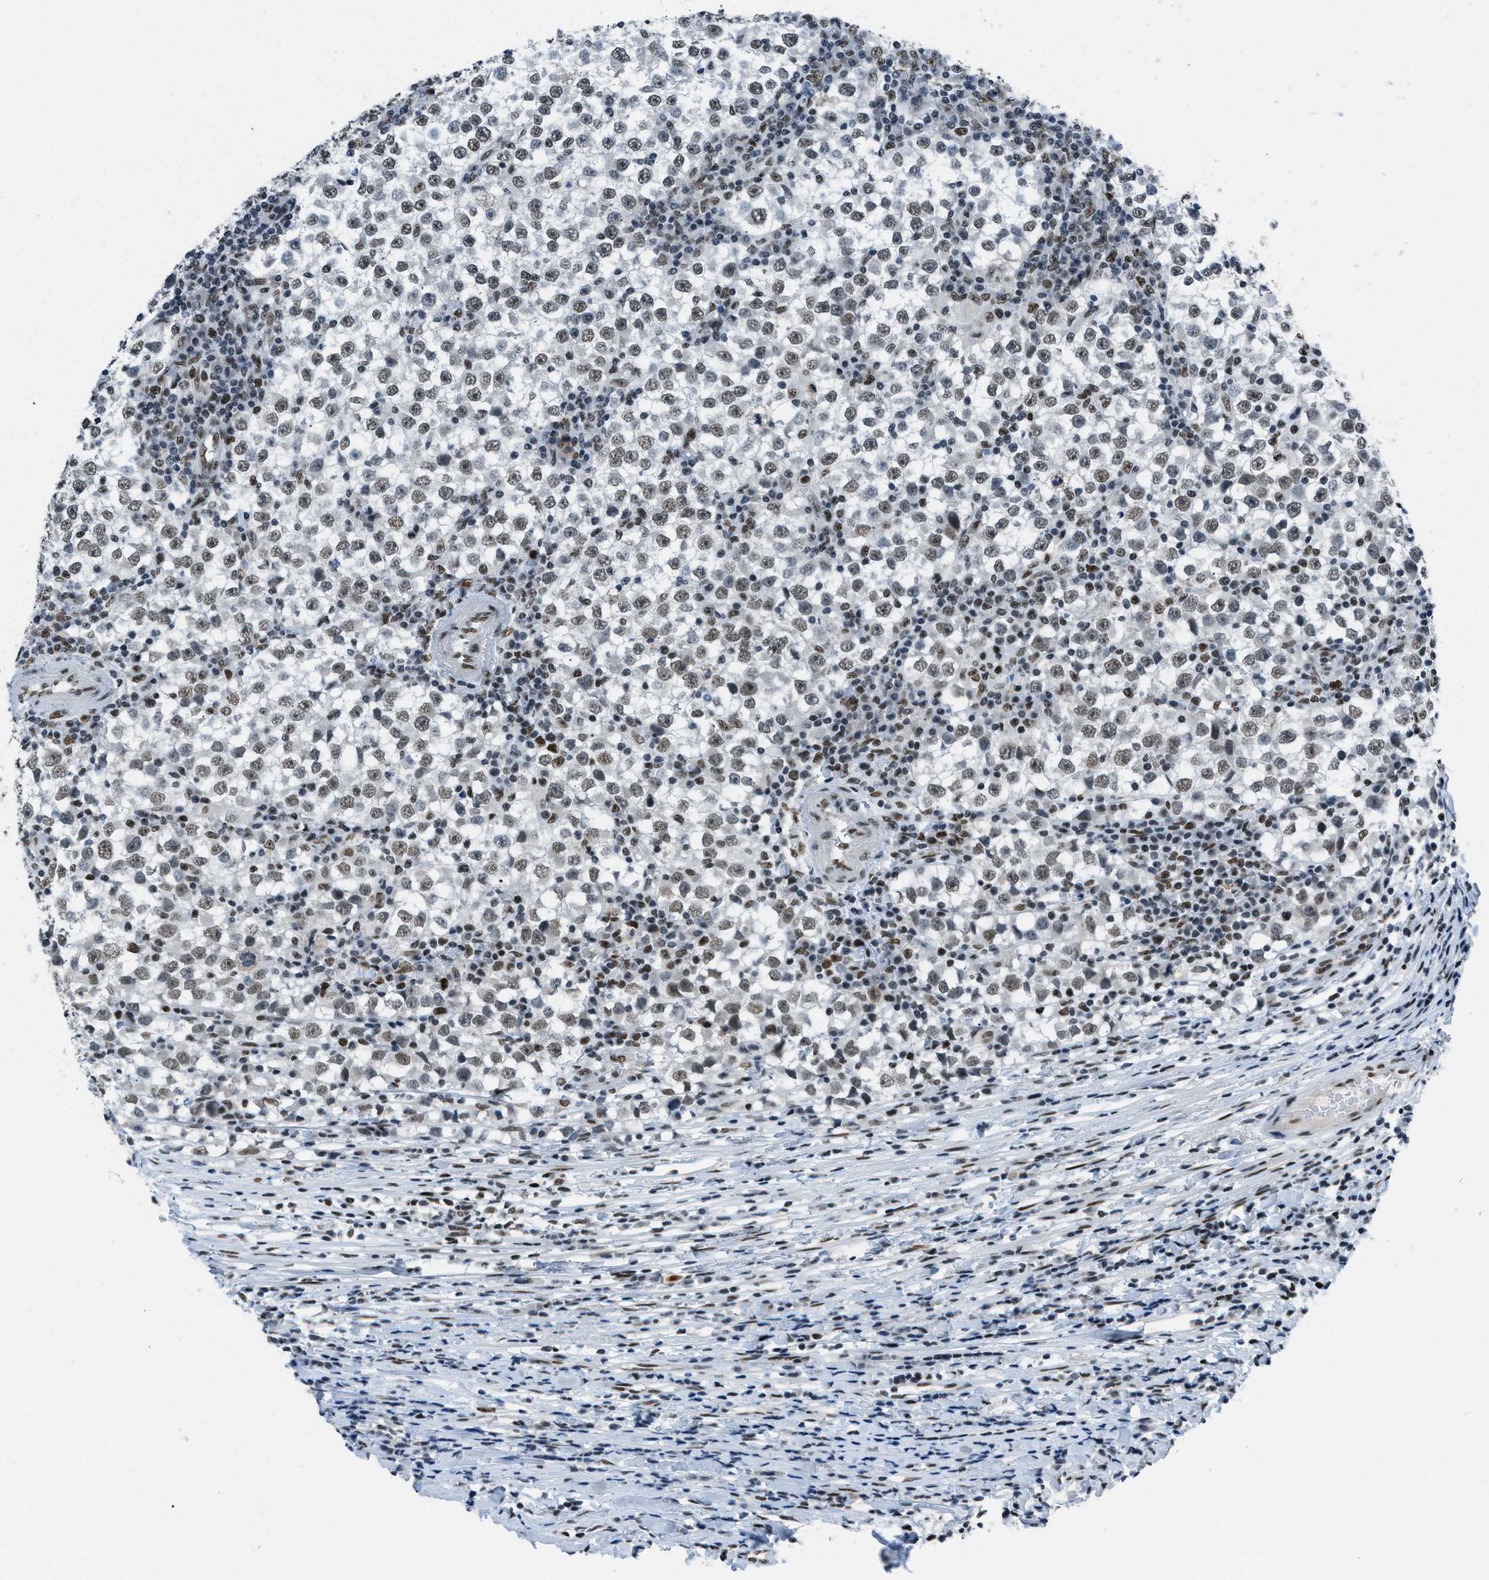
{"staining": {"intensity": "weak", "quantity": ">75%", "location": "nuclear"}, "tissue": "testis cancer", "cell_type": "Tumor cells", "image_type": "cancer", "snomed": [{"axis": "morphology", "description": "Seminoma, NOS"}, {"axis": "topography", "description": "Testis"}], "caption": "Human testis cancer stained with a protein marker shows weak staining in tumor cells.", "gene": "GATAD2B", "patient": {"sex": "male", "age": 65}}